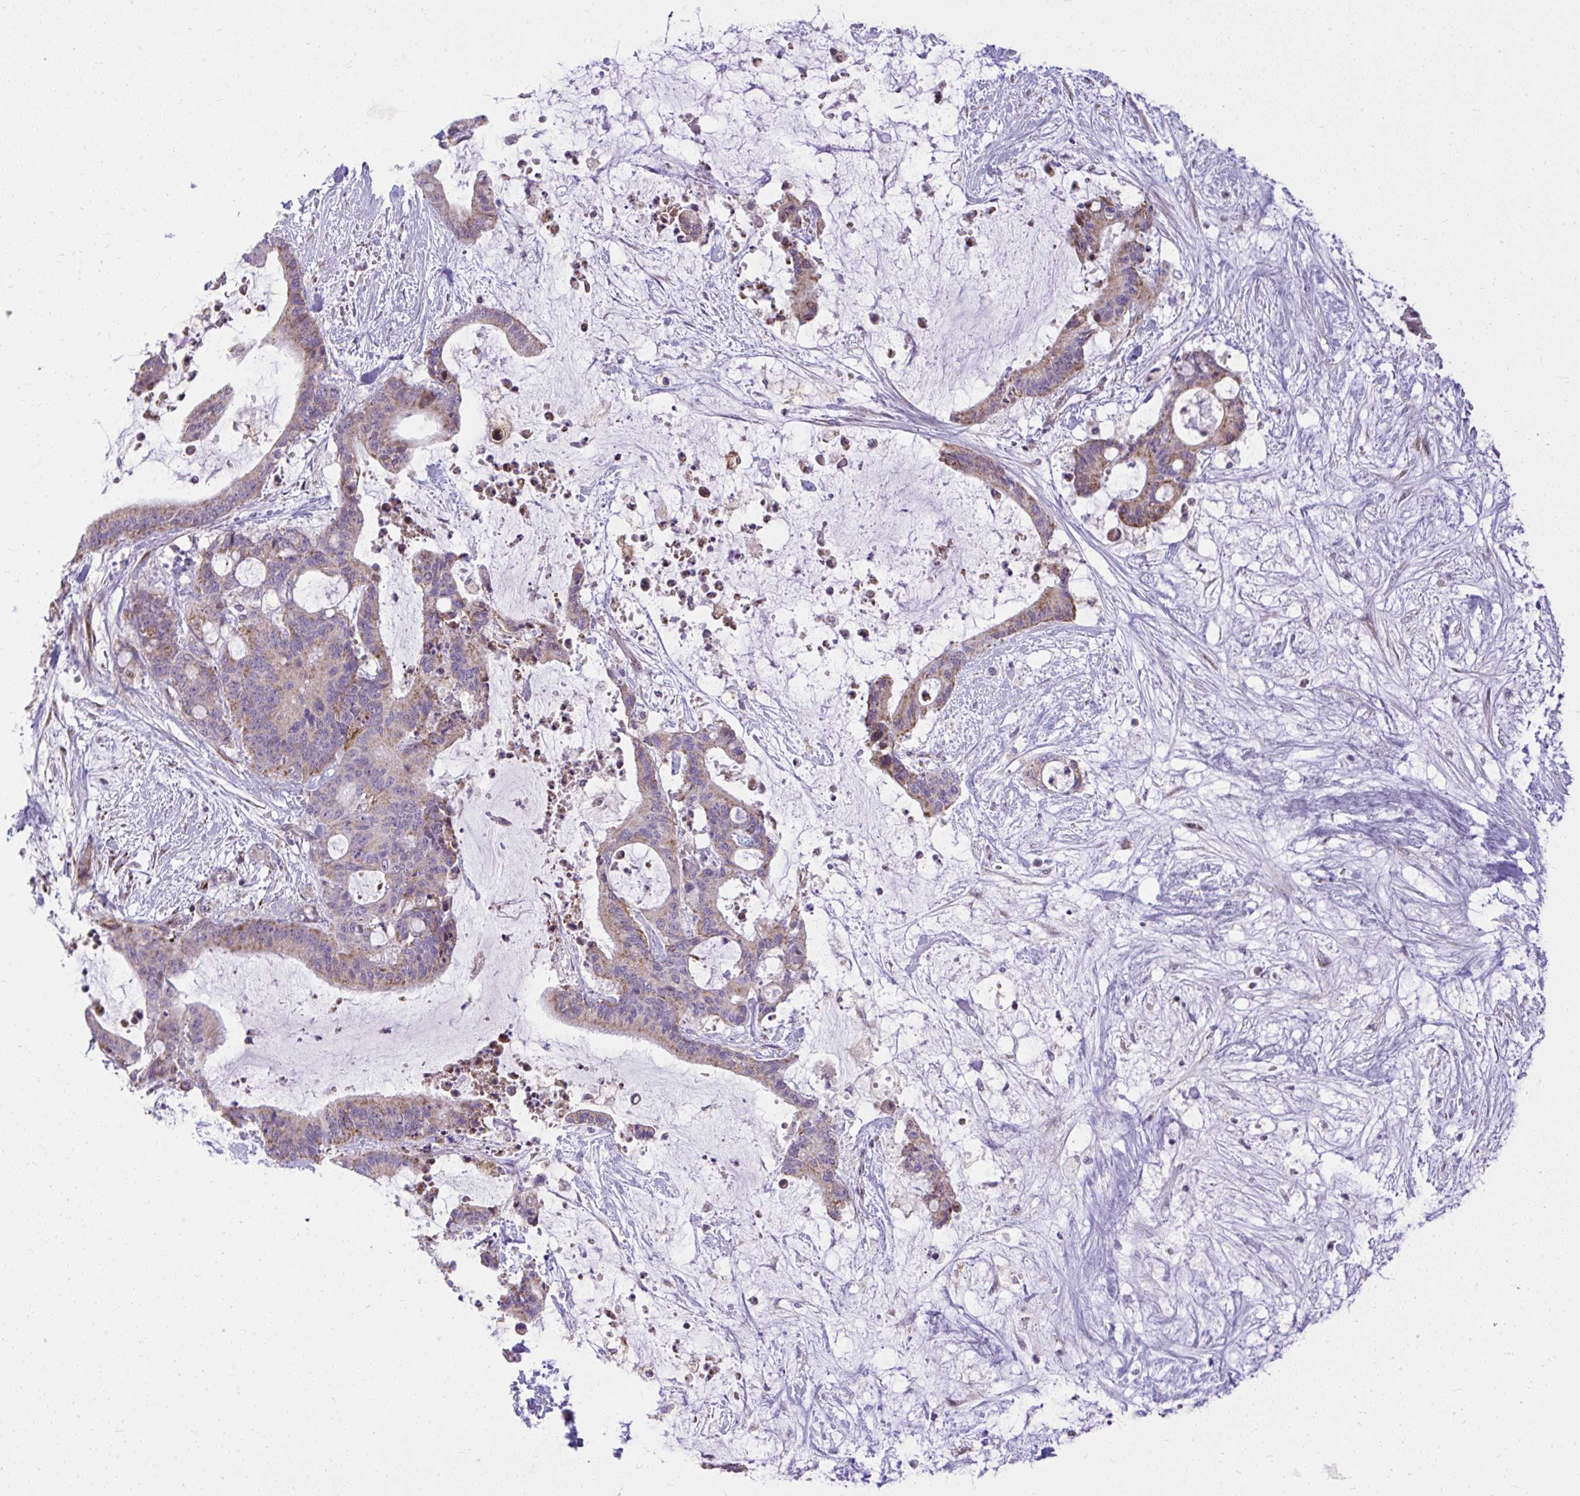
{"staining": {"intensity": "weak", "quantity": ">75%", "location": "cytoplasmic/membranous"}, "tissue": "liver cancer", "cell_type": "Tumor cells", "image_type": "cancer", "snomed": [{"axis": "morphology", "description": "Normal tissue, NOS"}, {"axis": "morphology", "description": "Cholangiocarcinoma"}, {"axis": "topography", "description": "Liver"}, {"axis": "topography", "description": "Peripheral nerve tissue"}], "caption": "Protein staining of liver cancer (cholangiocarcinoma) tissue displays weak cytoplasmic/membranous expression in approximately >75% of tumor cells.", "gene": "GPRIN3", "patient": {"sex": "female", "age": 73}}